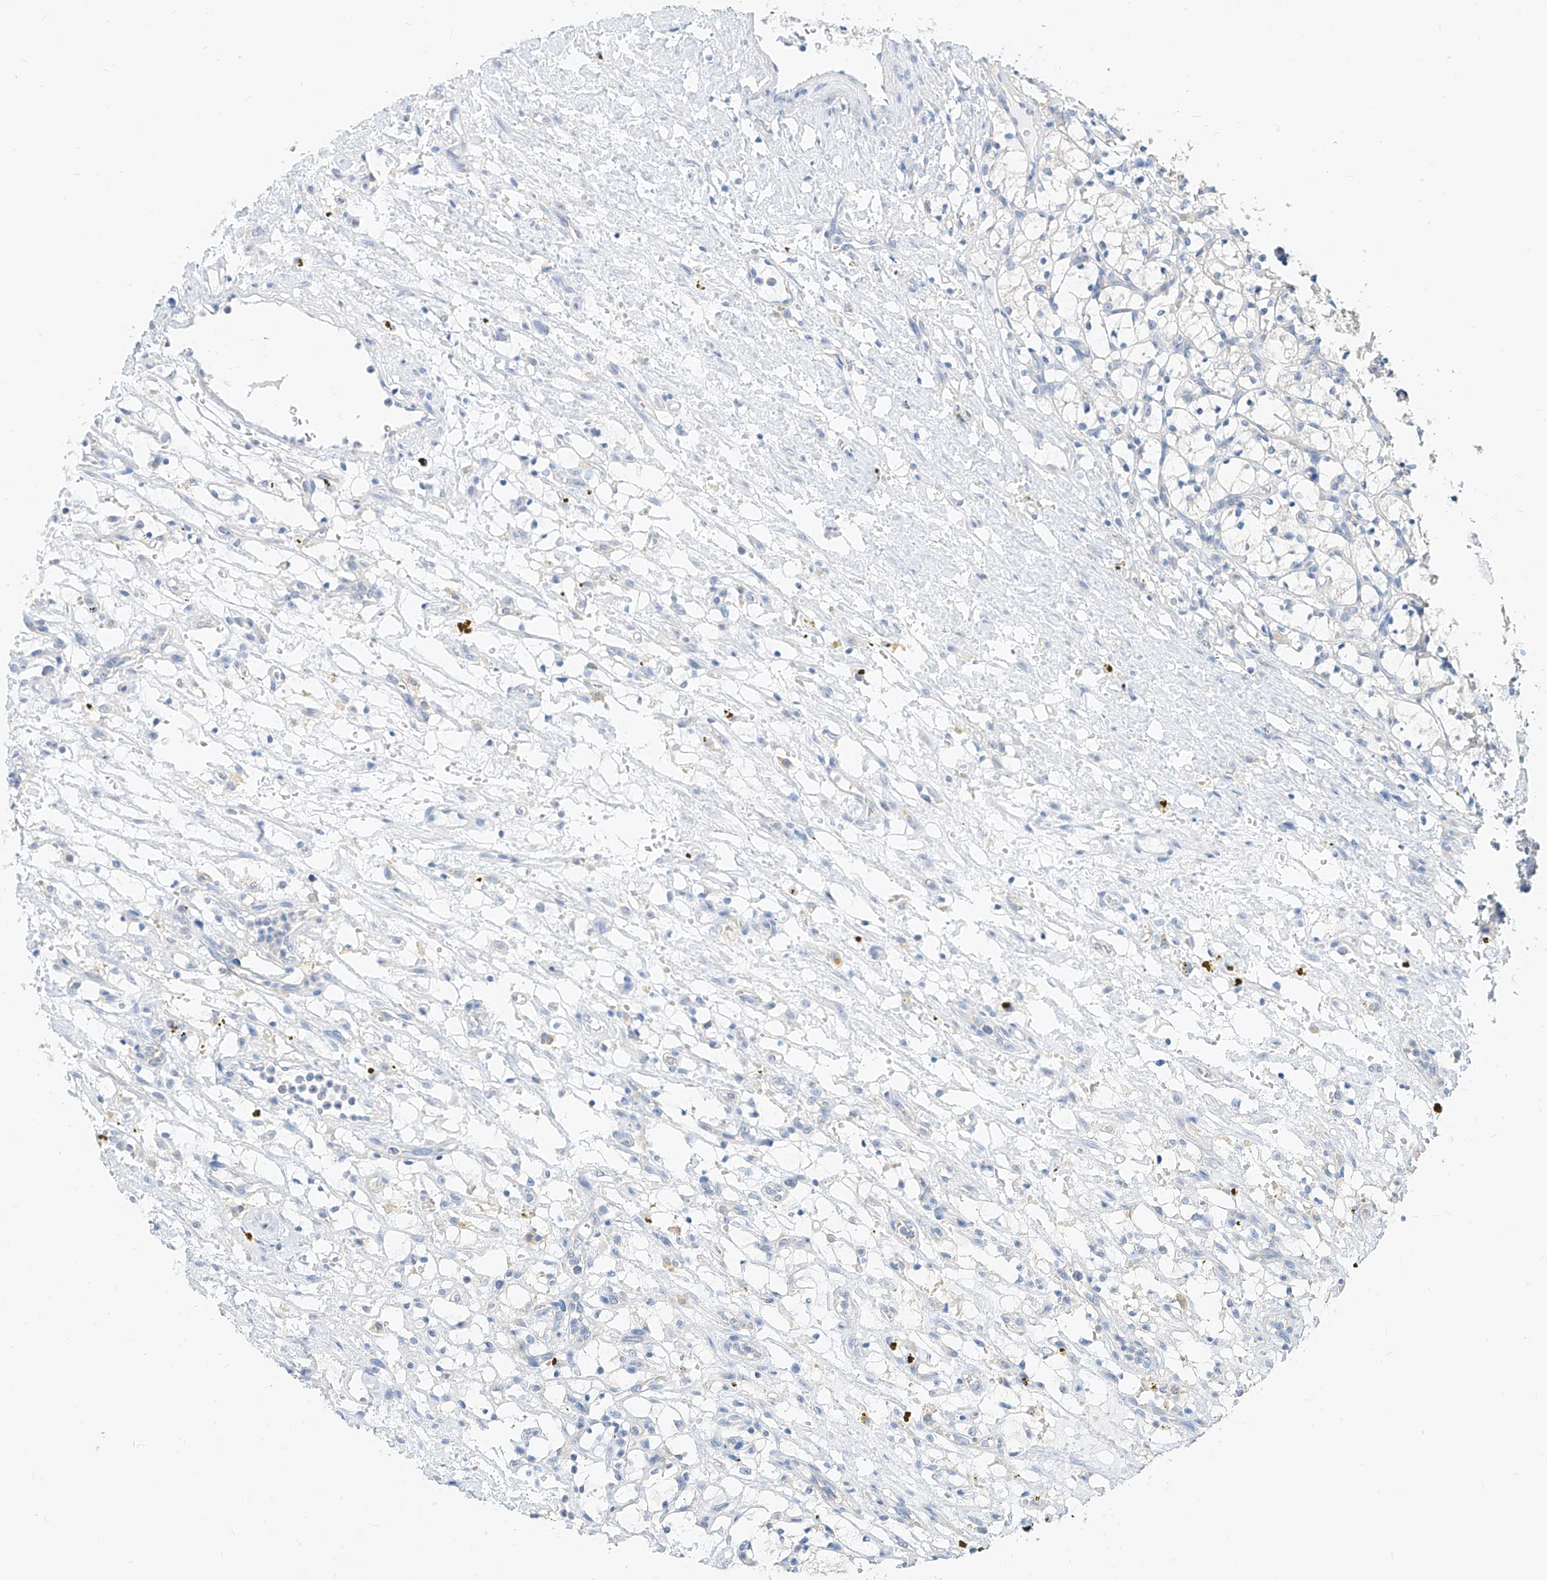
{"staining": {"intensity": "negative", "quantity": "none", "location": "none"}, "tissue": "renal cancer", "cell_type": "Tumor cells", "image_type": "cancer", "snomed": [{"axis": "morphology", "description": "Adenocarcinoma, NOS"}, {"axis": "topography", "description": "Kidney"}], "caption": "Immunohistochemistry histopathology image of renal cancer (adenocarcinoma) stained for a protein (brown), which reveals no positivity in tumor cells.", "gene": "ZZEF1", "patient": {"sex": "female", "age": 69}}